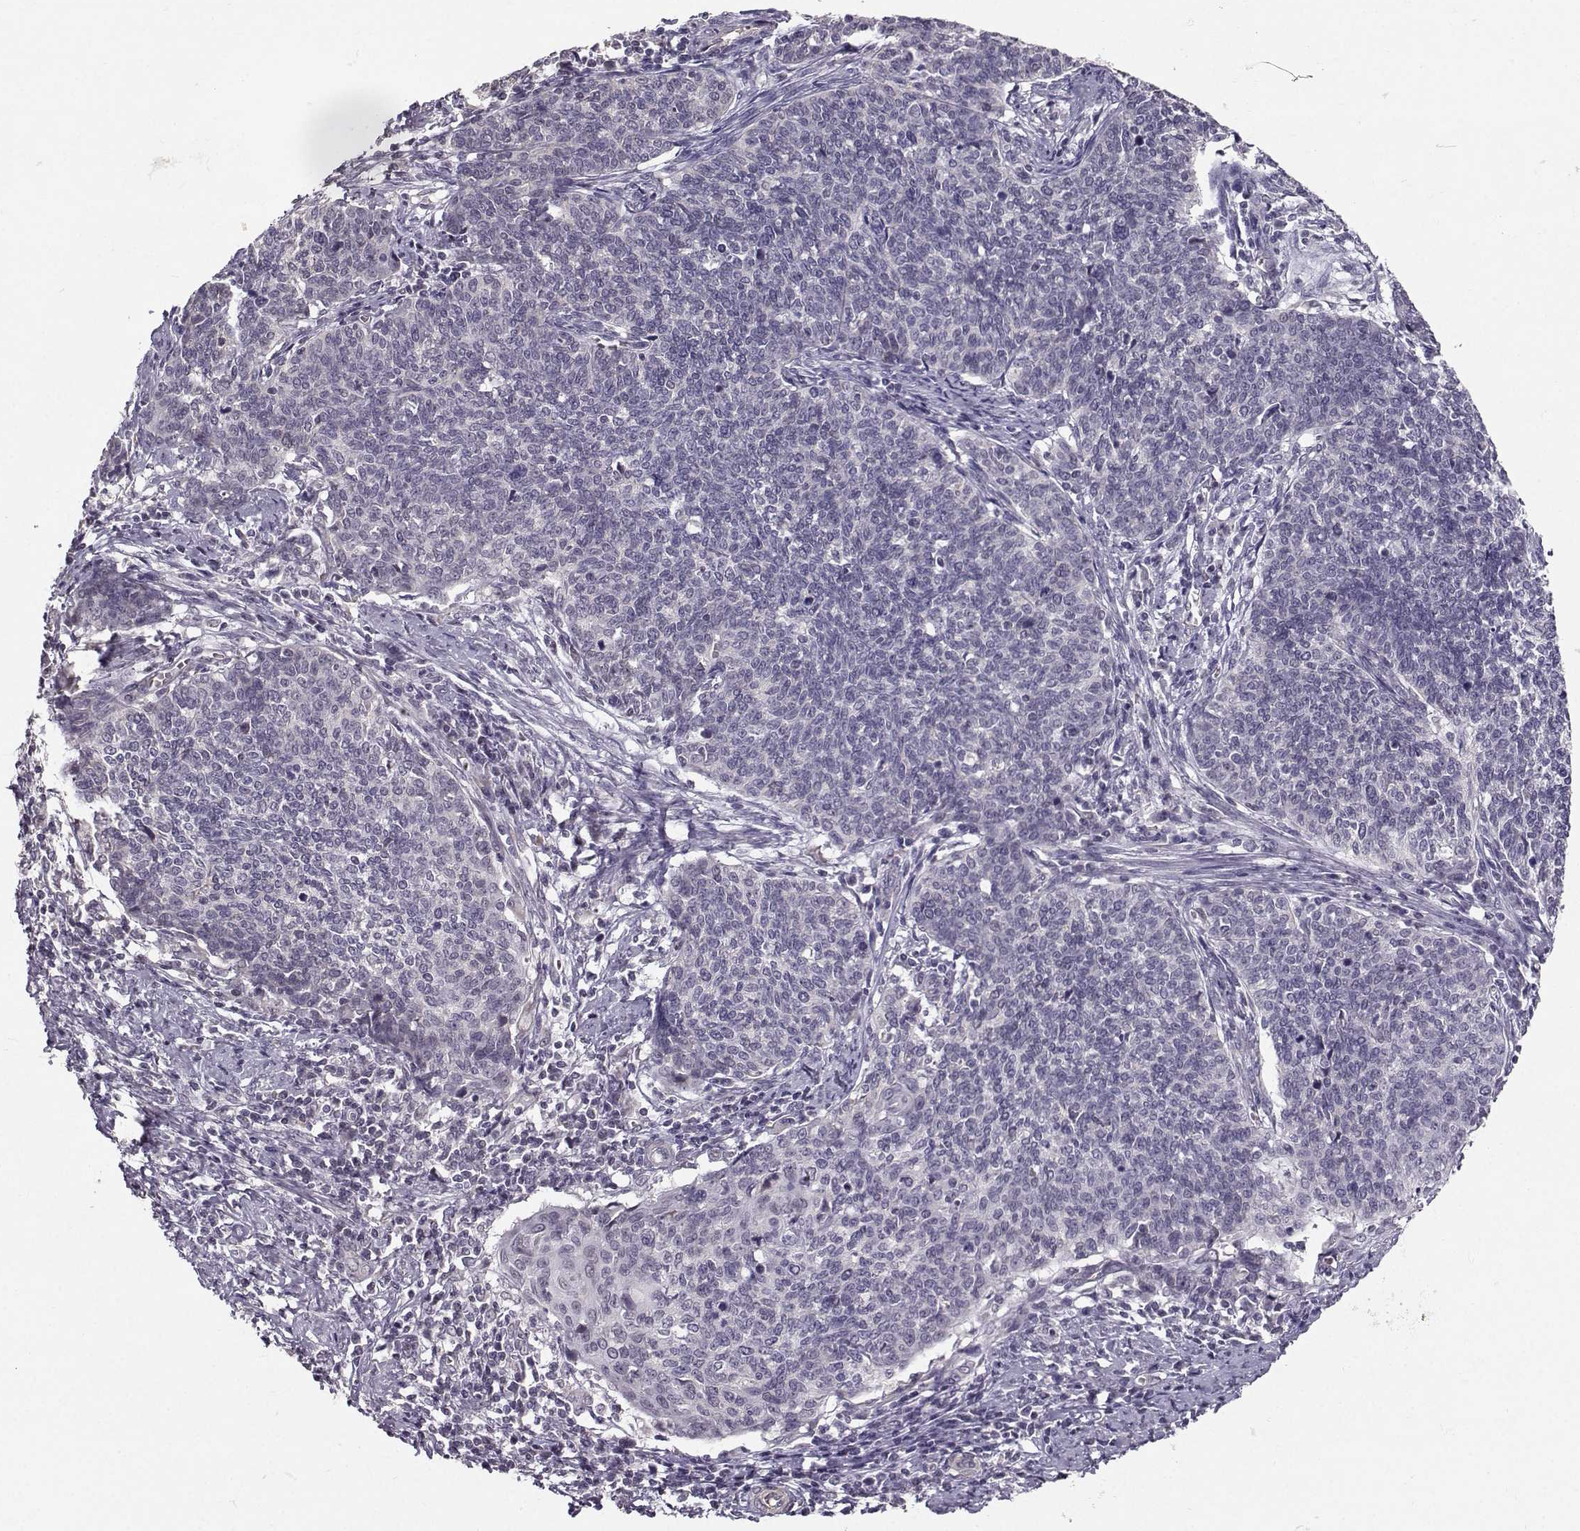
{"staining": {"intensity": "negative", "quantity": "none", "location": "none"}, "tissue": "cervical cancer", "cell_type": "Tumor cells", "image_type": "cancer", "snomed": [{"axis": "morphology", "description": "Squamous cell carcinoma, NOS"}, {"axis": "topography", "description": "Cervix"}], "caption": "Histopathology image shows no significant protein positivity in tumor cells of cervical cancer. Brightfield microscopy of IHC stained with DAB (brown) and hematoxylin (blue), captured at high magnification.", "gene": "TSPYL5", "patient": {"sex": "female", "age": 39}}